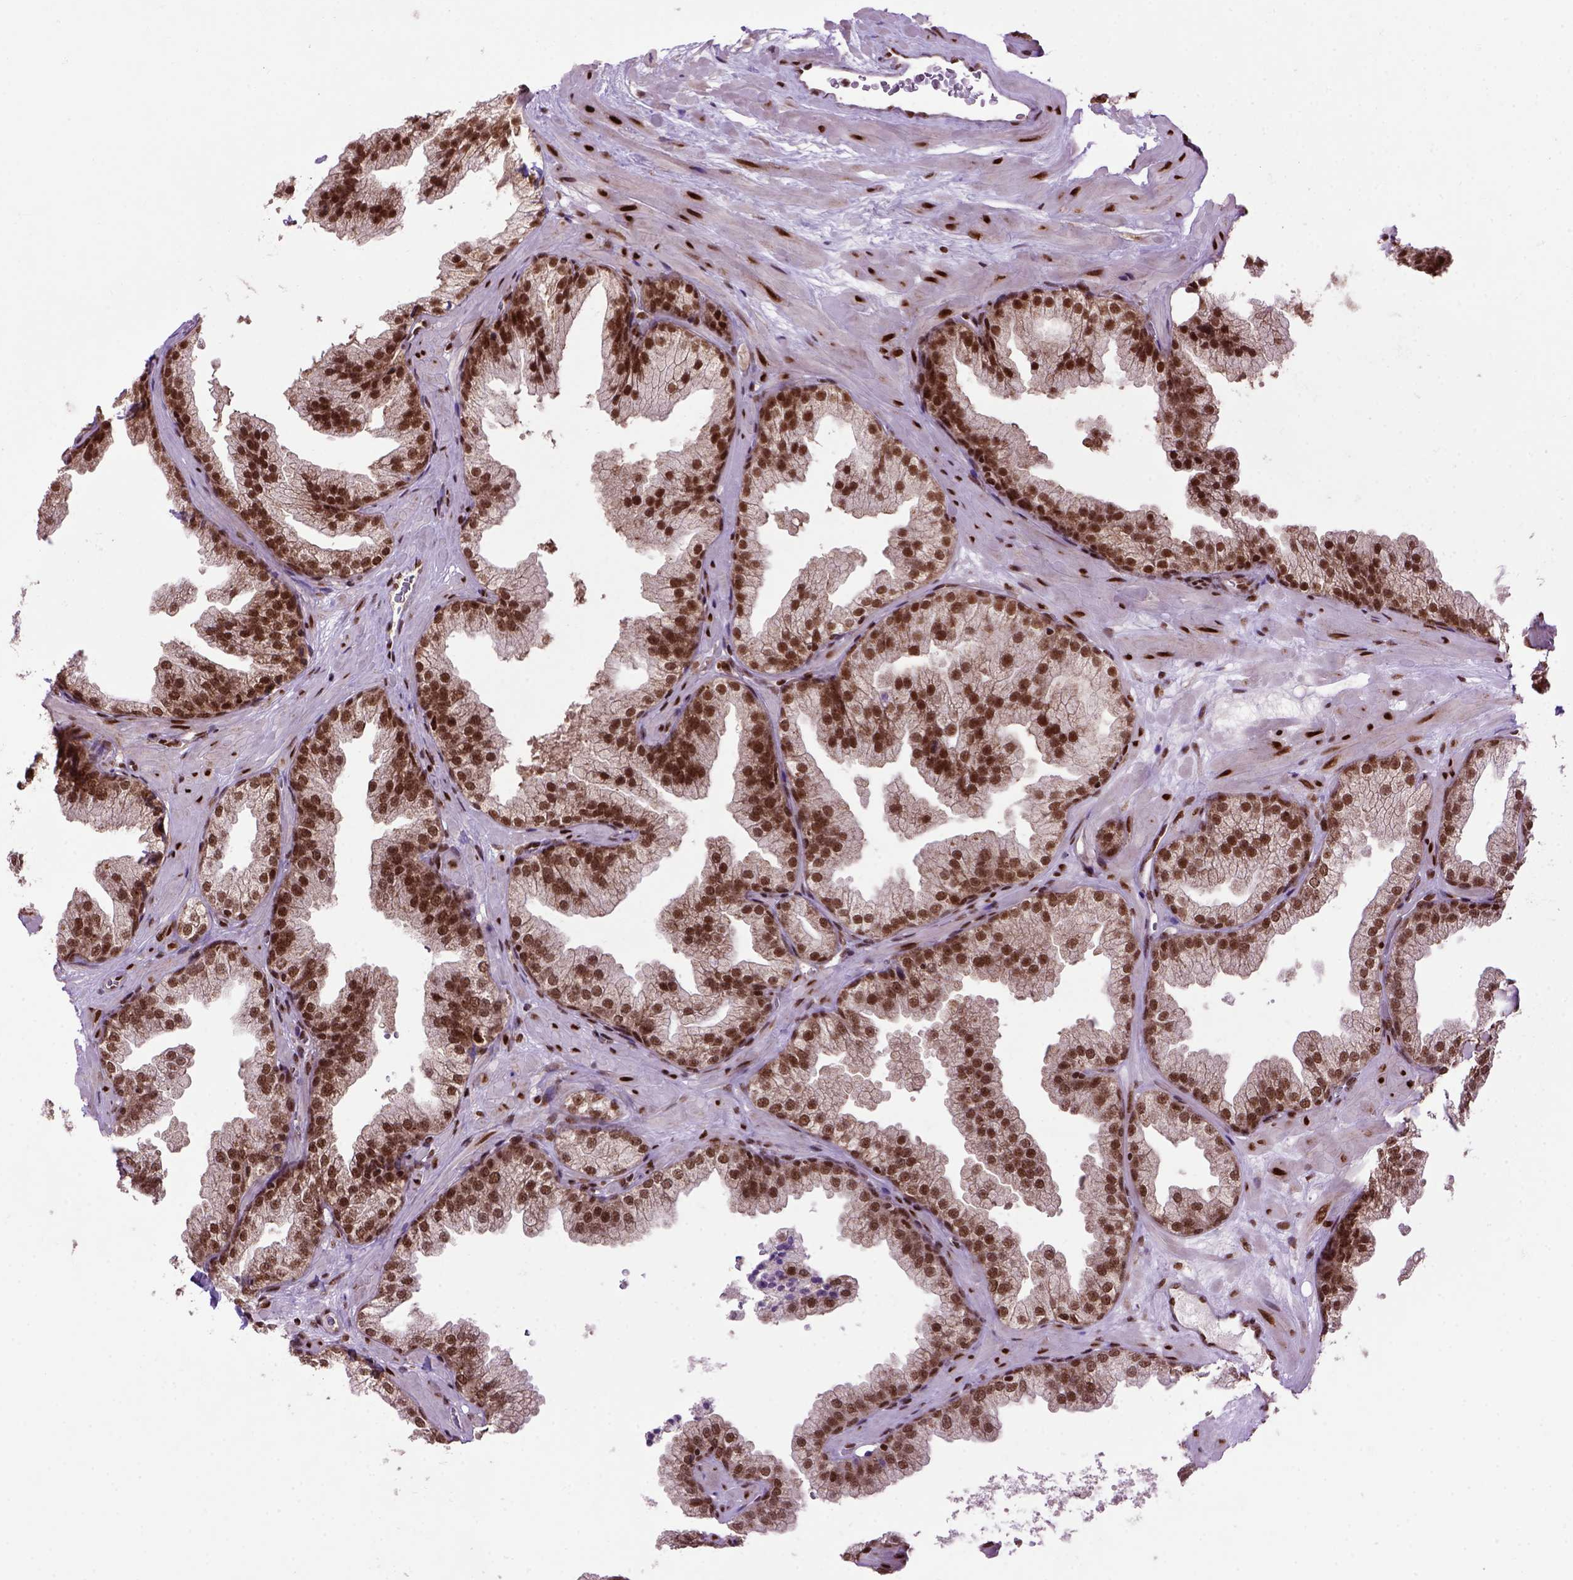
{"staining": {"intensity": "strong", "quantity": ">75%", "location": "nuclear"}, "tissue": "prostate", "cell_type": "Glandular cells", "image_type": "normal", "snomed": [{"axis": "morphology", "description": "Normal tissue, NOS"}, {"axis": "topography", "description": "Prostate"}], "caption": "Benign prostate was stained to show a protein in brown. There is high levels of strong nuclear positivity in approximately >75% of glandular cells. (Stains: DAB (3,3'-diaminobenzidine) in brown, nuclei in blue, Microscopy: brightfield microscopy at high magnification).", "gene": "CELF1", "patient": {"sex": "male", "age": 37}}